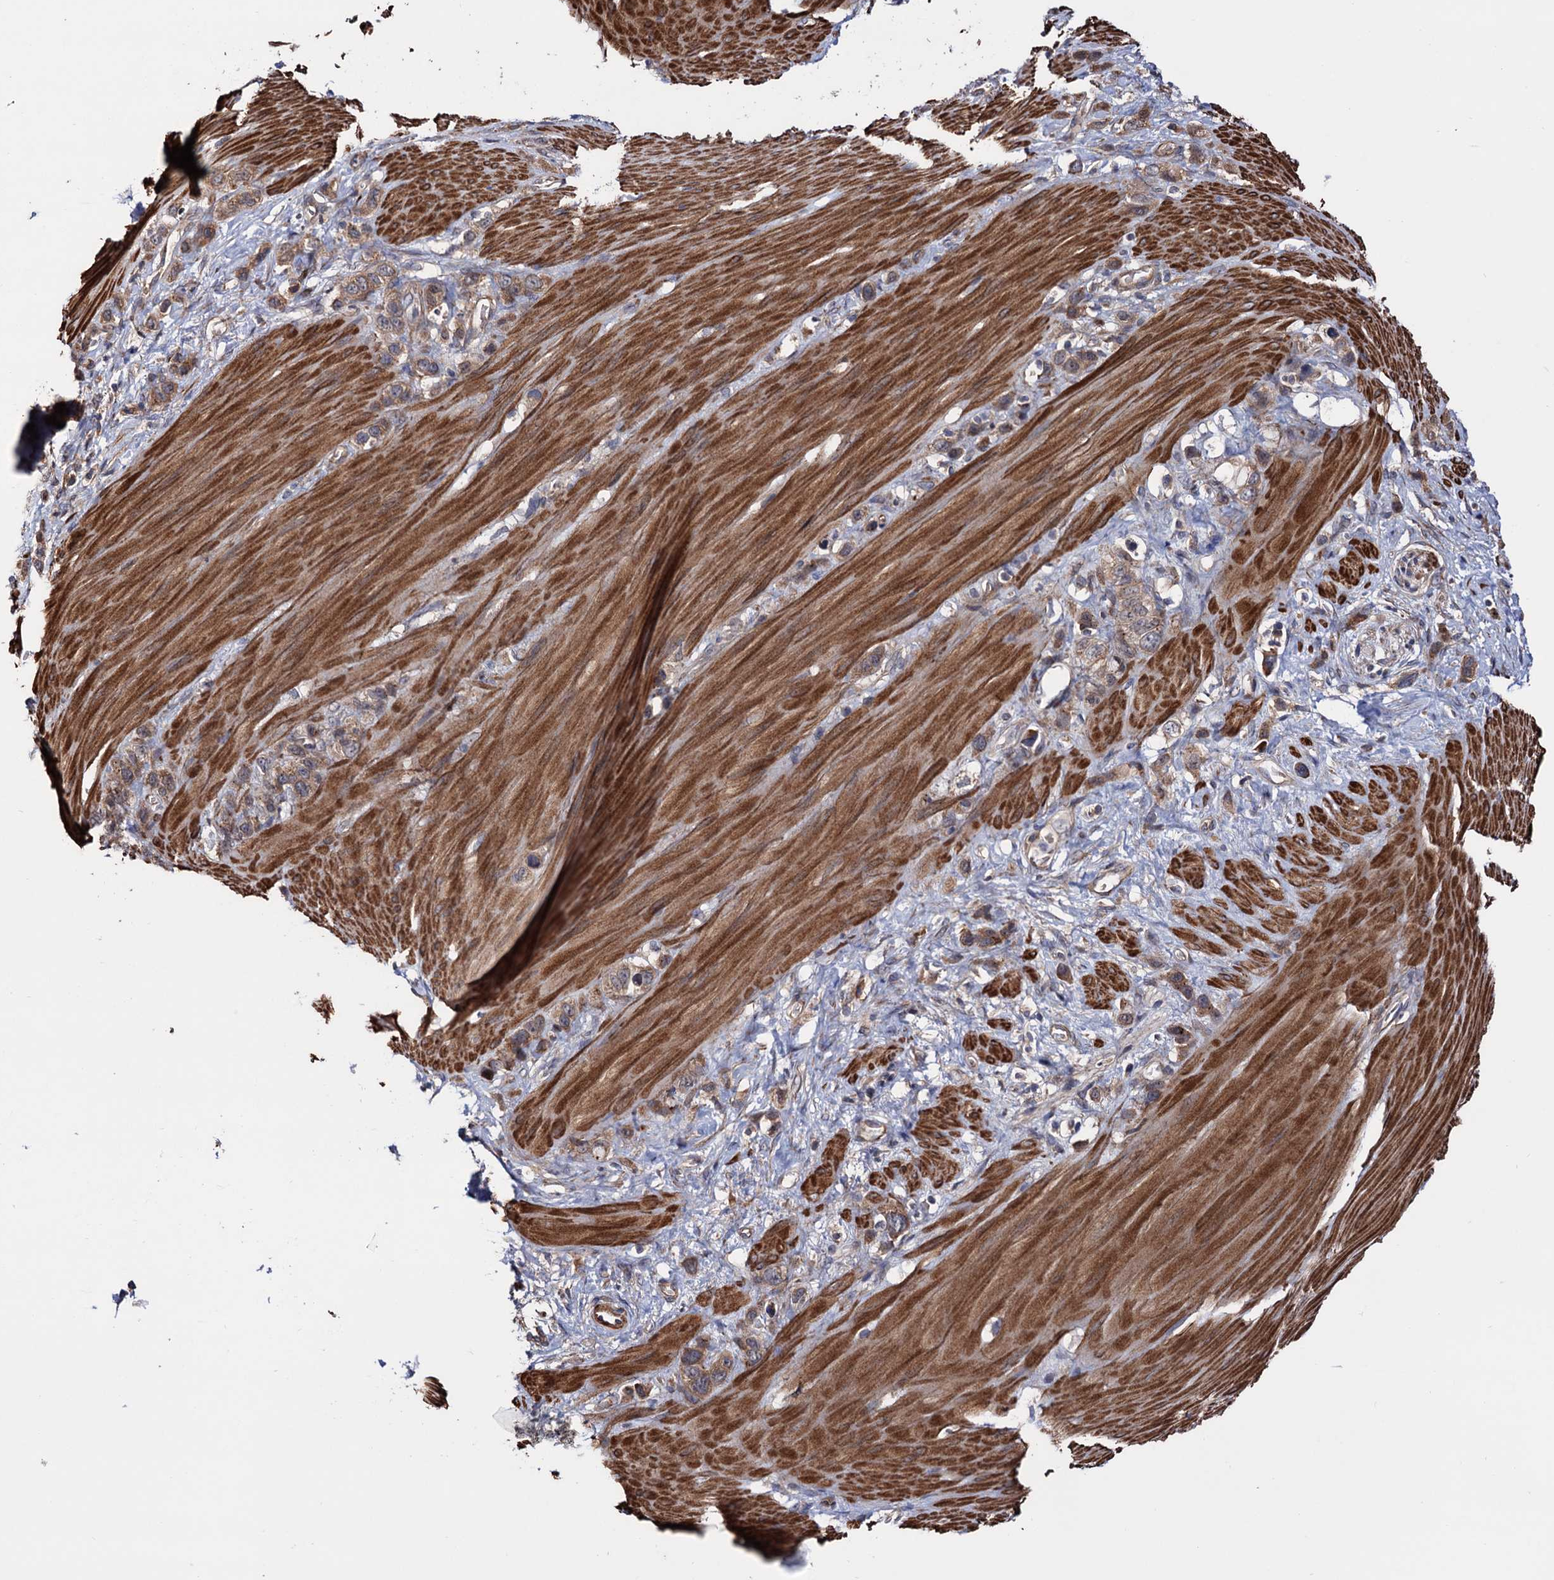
{"staining": {"intensity": "weak", "quantity": ">75%", "location": "cytoplasmic/membranous"}, "tissue": "stomach cancer", "cell_type": "Tumor cells", "image_type": "cancer", "snomed": [{"axis": "morphology", "description": "Adenocarcinoma, NOS"}, {"axis": "morphology", "description": "Adenocarcinoma, High grade"}, {"axis": "topography", "description": "Stomach, upper"}, {"axis": "topography", "description": "Stomach, lower"}], "caption": "Protein staining of adenocarcinoma (stomach) tissue reveals weak cytoplasmic/membranous positivity in about >75% of tumor cells.", "gene": "FERMT2", "patient": {"sex": "female", "age": 65}}